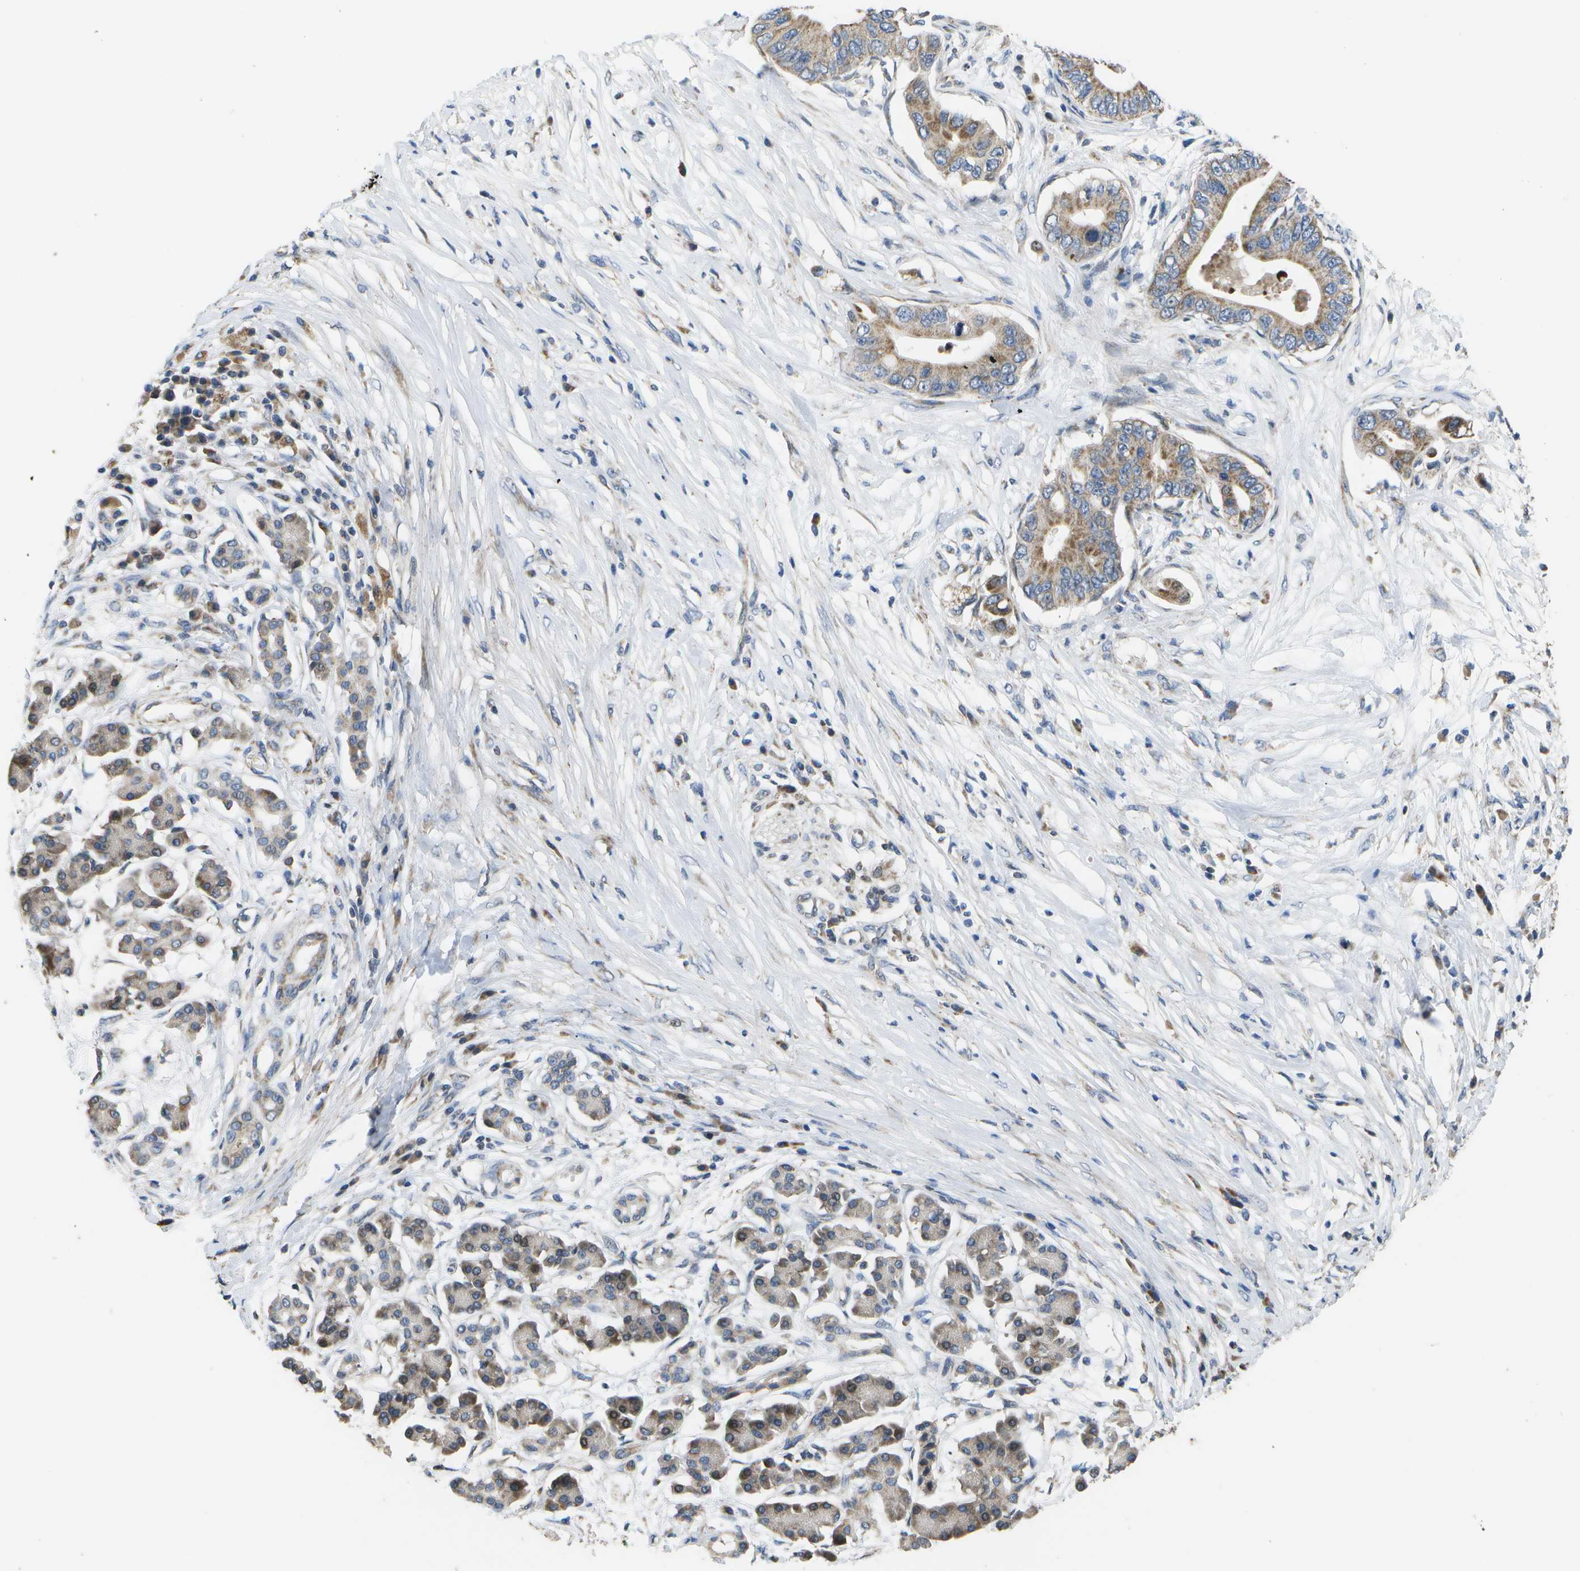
{"staining": {"intensity": "moderate", "quantity": ">75%", "location": "cytoplasmic/membranous"}, "tissue": "pancreatic cancer", "cell_type": "Tumor cells", "image_type": "cancer", "snomed": [{"axis": "morphology", "description": "Adenocarcinoma, NOS"}, {"axis": "topography", "description": "Pancreas"}], "caption": "Tumor cells display medium levels of moderate cytoplasmic/membranous expression in approximately >75% of cells in human pancreatic adenocarcinoma.", "gene": "HADHA", "patient": {"sex": "male", "age": 77}}